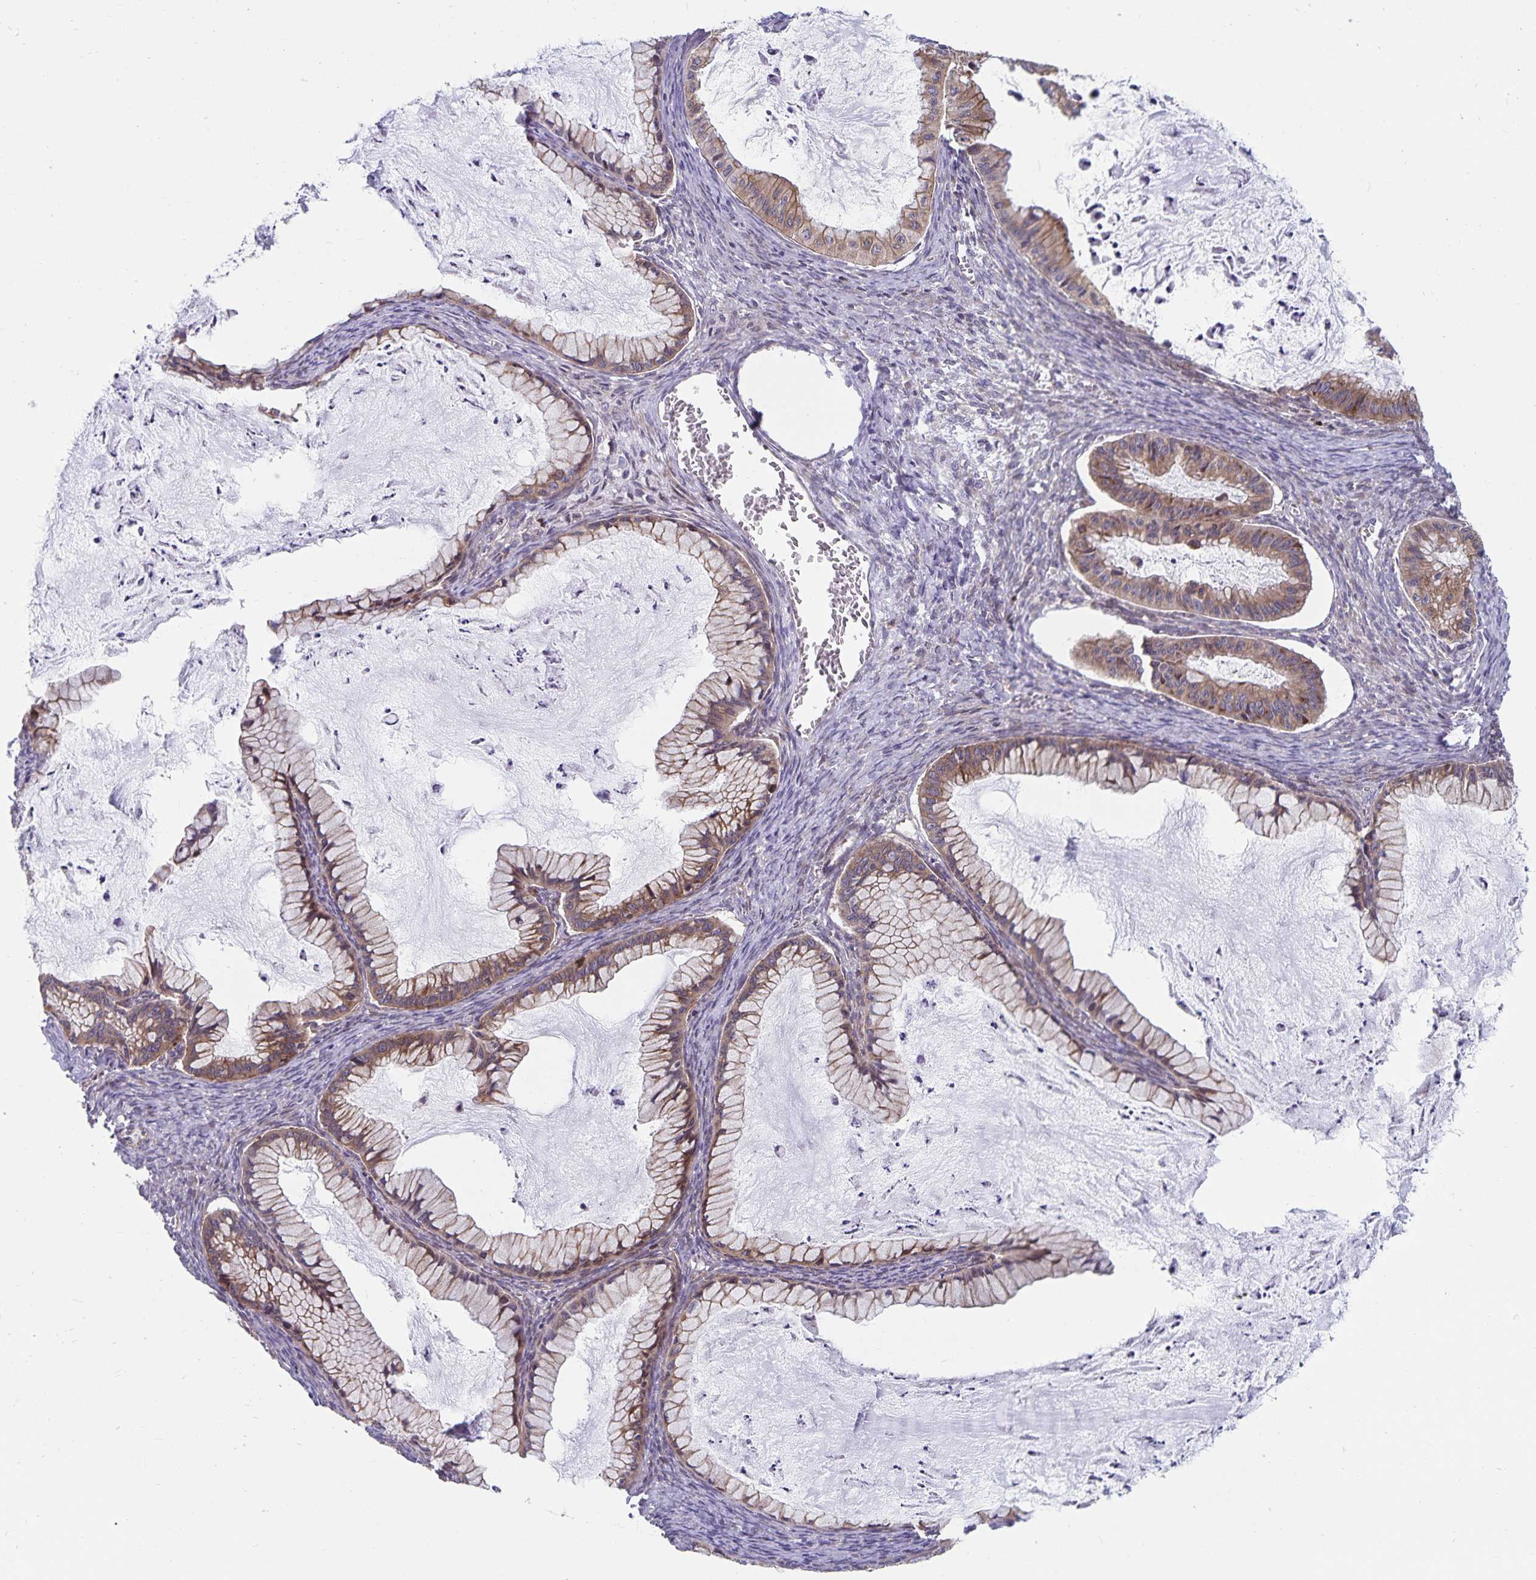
{"staining": {"intensity": "moderate", "quantity": ">75%", "location": "cytoplasmic/membranous"}, "tissue": "ovarian cancer", "cell_type": "Tumor cells", "image_type": "cancer", "snomed": [{"axis": "morphology", "description": "Cystadenocarcinoma, mucinous, NOS"}, {"axis": "topography", "description": "Ovary"}], "caption": "Ovarian mucinous cystadenocarcinoma stained with a protein marker reveals moderate staining in tumor cells.", "gene": "SEC62", "patient": {"sex": "female", "age": 72}}